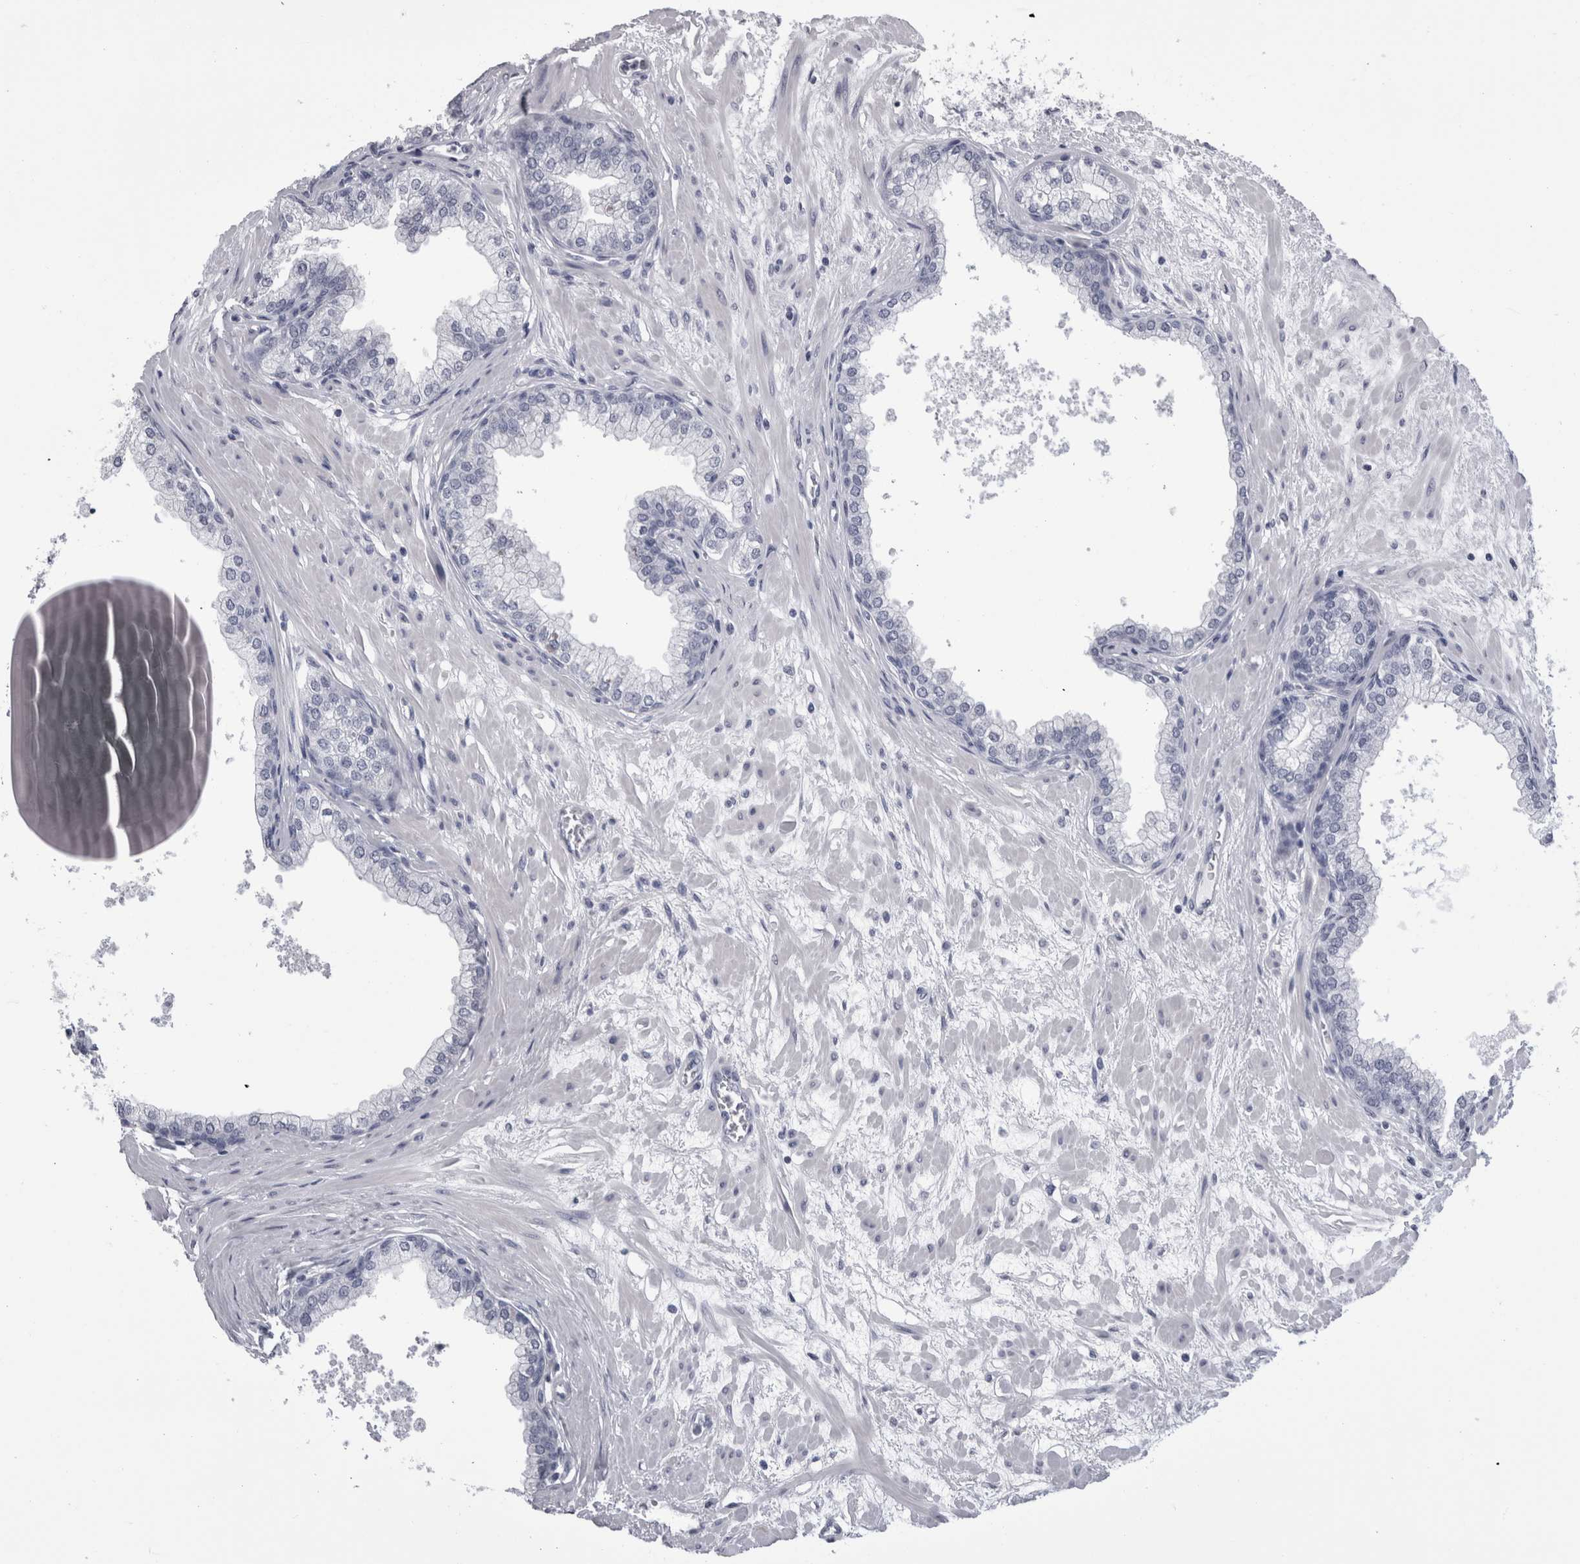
{"staining": {"intensity": "negative", "quantity": "none", "location": "none"}, "tissue": "prostate", "cell_type": "Glandular cells", "image_type": "normal", "snomed": [{"axis": "morphology", "description": "Normal tissue, NOS"}, {"axis": "morphology", "description": "Urothelial carcinoma, Low grade"}, {"axis": "topography", "description": "Urinary bladder"}, {"axis": "topography", "description": "Prostate"}], "caption": "DAB immunohistochemical staining of unremarkable human prostate shows no significant staining in glandular cells. Brightfield microscopy of IHC stained with DAB (3,3'-diaminobenzidine) (brown) and hematoxylin (blue), captured at high magnification.", "gene": "ALDH8A1", "patient": {"sex": "male", "age": 60}}